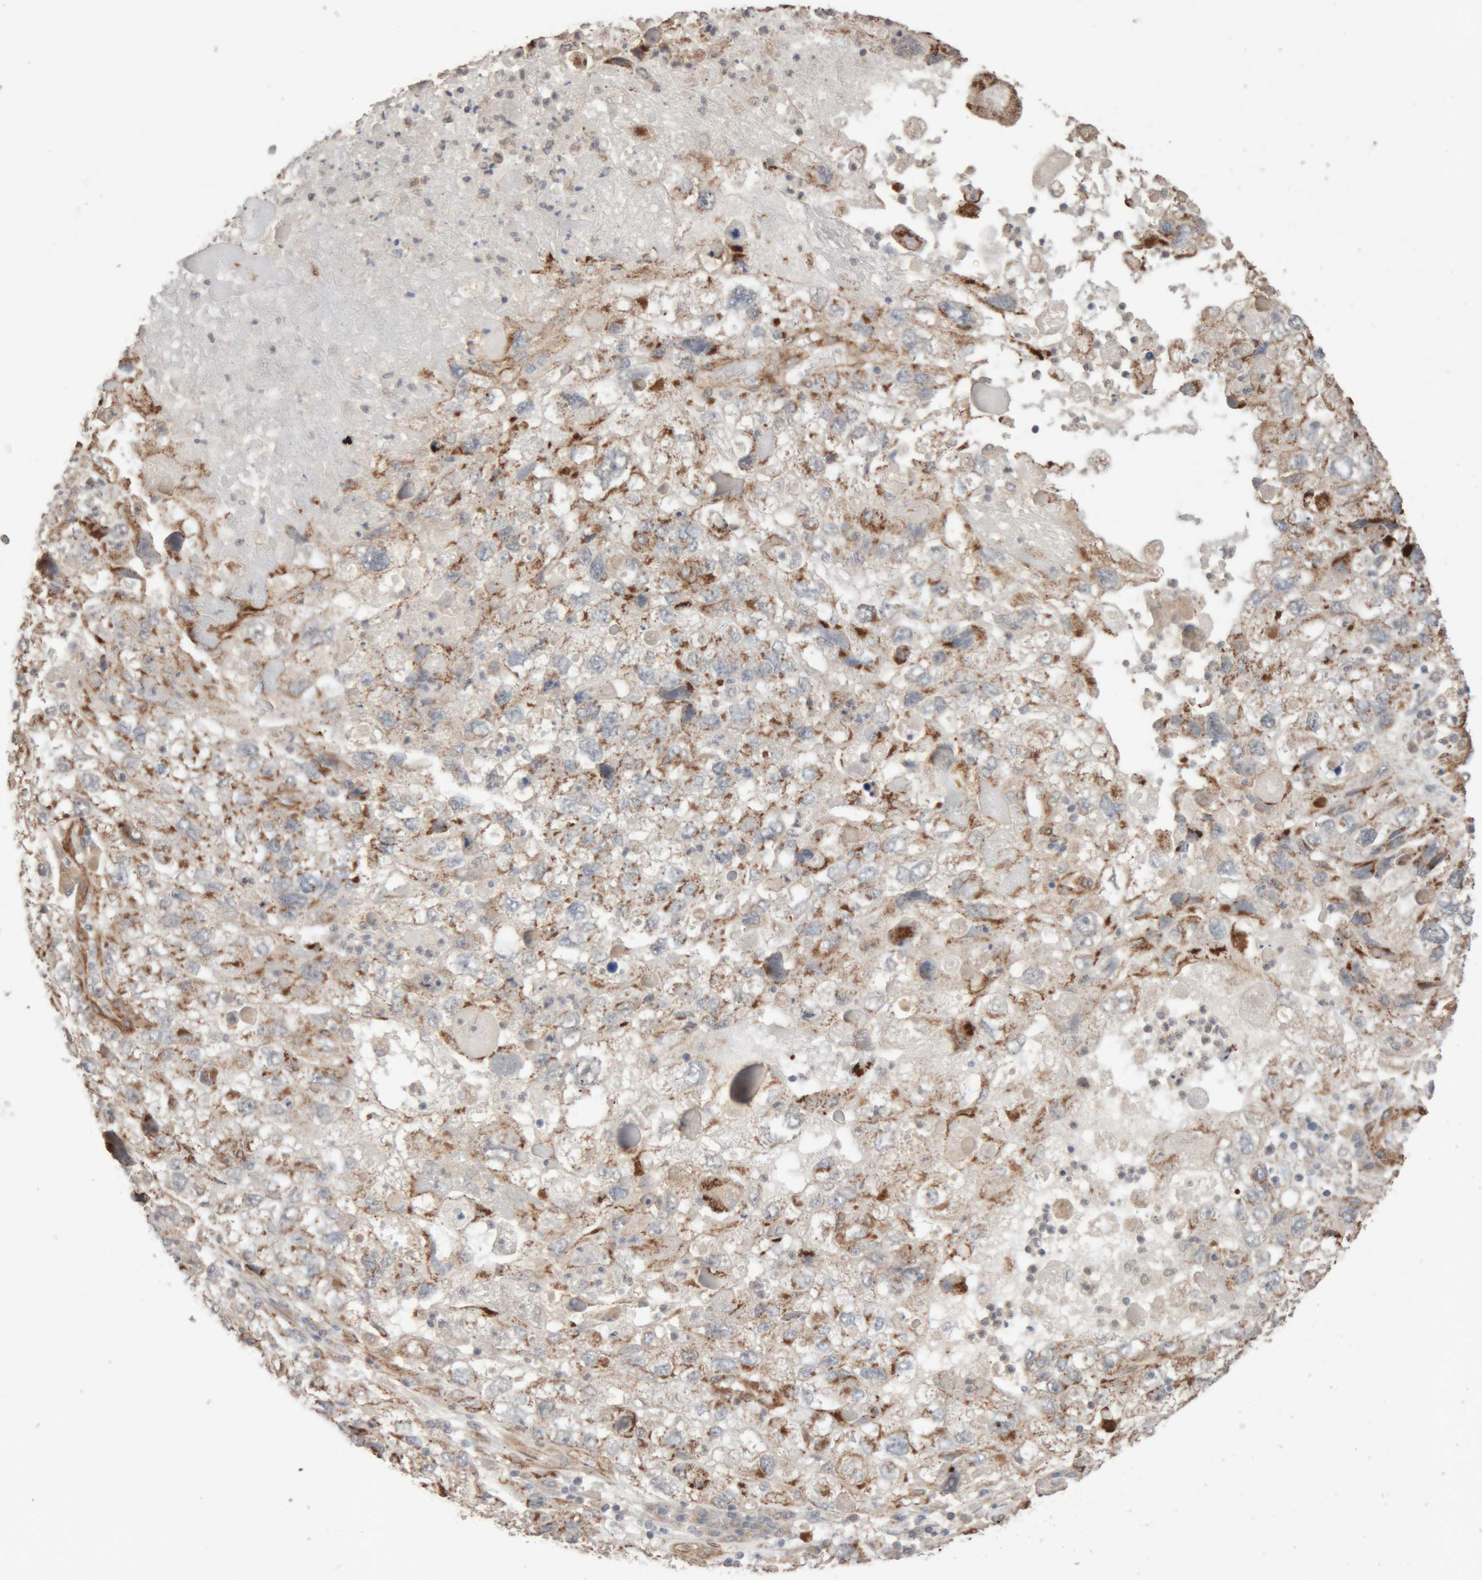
{"staining": {"intensity": "moderate", "quantity": "<25%", "location": "cytoplasmic/membranous"}, "tissue": "endometrial cancer", "cell_type": "Tumor cells", "image_type": "cancer", "snomed": [{"axis": "morphology", "description": "Adenocarcinoma, NOS"}, {"axis": "topography", "description": "Endometrium"}], "caption": "Immunohistochemical staining of human adenocarcinoma (endometrial) exhibits moderate cytoplasmic/membranous protein expression in about <25% of tumor cells. The protein is stained brown, and the nuclei are stained in blue (DAB (3,3'-diaminobenzidine) IHC with brightfield microscopy, high magnification).", "gene": "RAB32", "patient": {"sex": "female", "age": 49}}